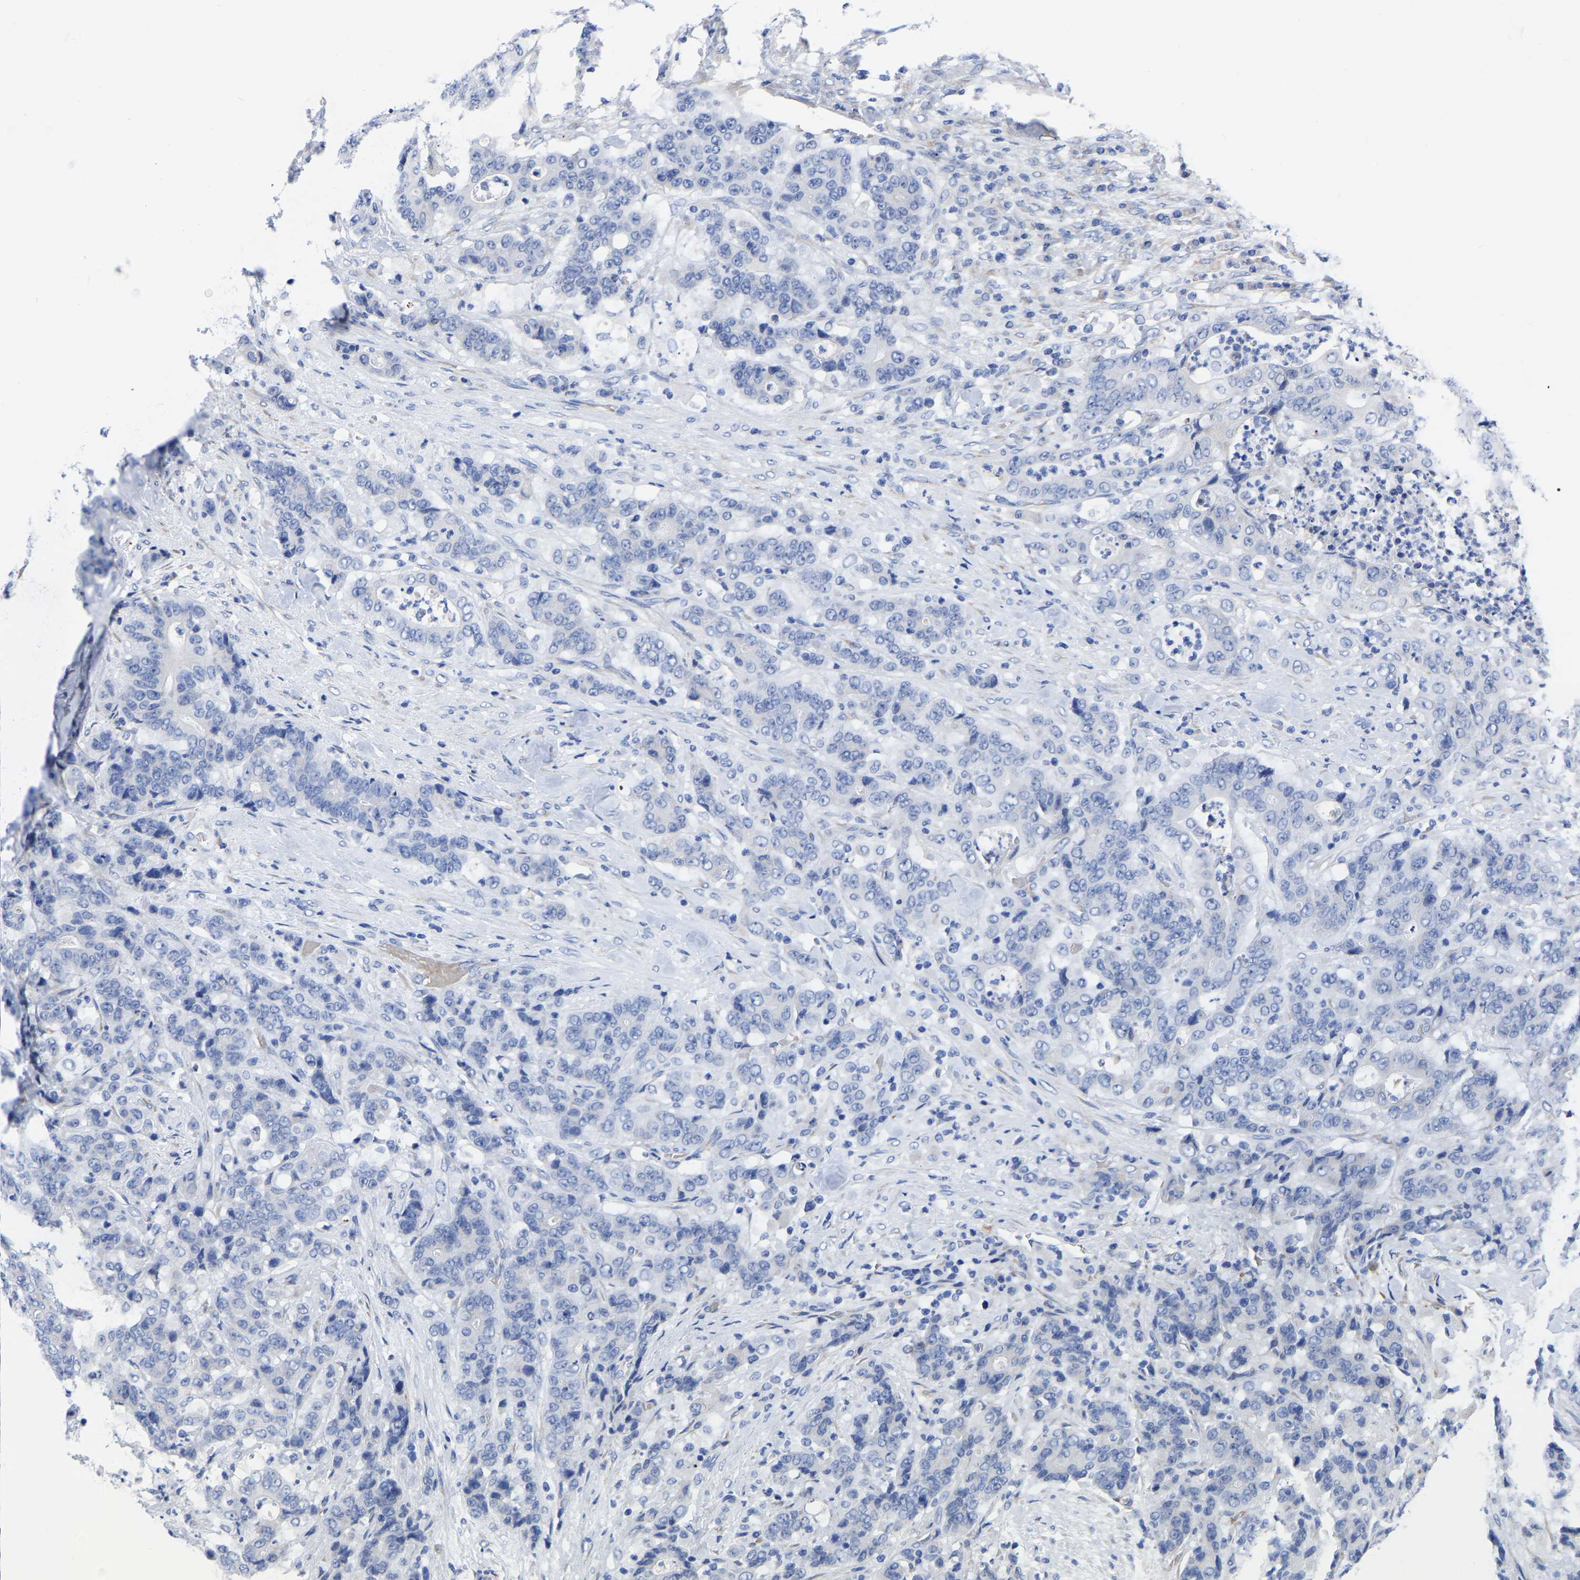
{"staining": {"intensity": "negative", "quantity": "none", "location": "none"}, "tissue": "stomach cancer", "cell_type": "Tumor cells", "image_type": "cancer", "snomed": [{"axis": "morphology", "description": "Adenocarcinoma, NOS"}, {"axis": "topography", "description": "Stomach"}], "caption": "Immunohistochemistry (IHC) micrograph of neoplastic tissue: stomach cancer (adenocarcinoma) stained with DAB (3,3'-diaminobenzidine) shows no significant protein expression in tumor cells. (DAB (3,3'-diaminobenzidine) immunohistochemistry with hematoxylin counter stain).", "gene": "GDF3", "patient": {"sex": "female", "age": 73}}